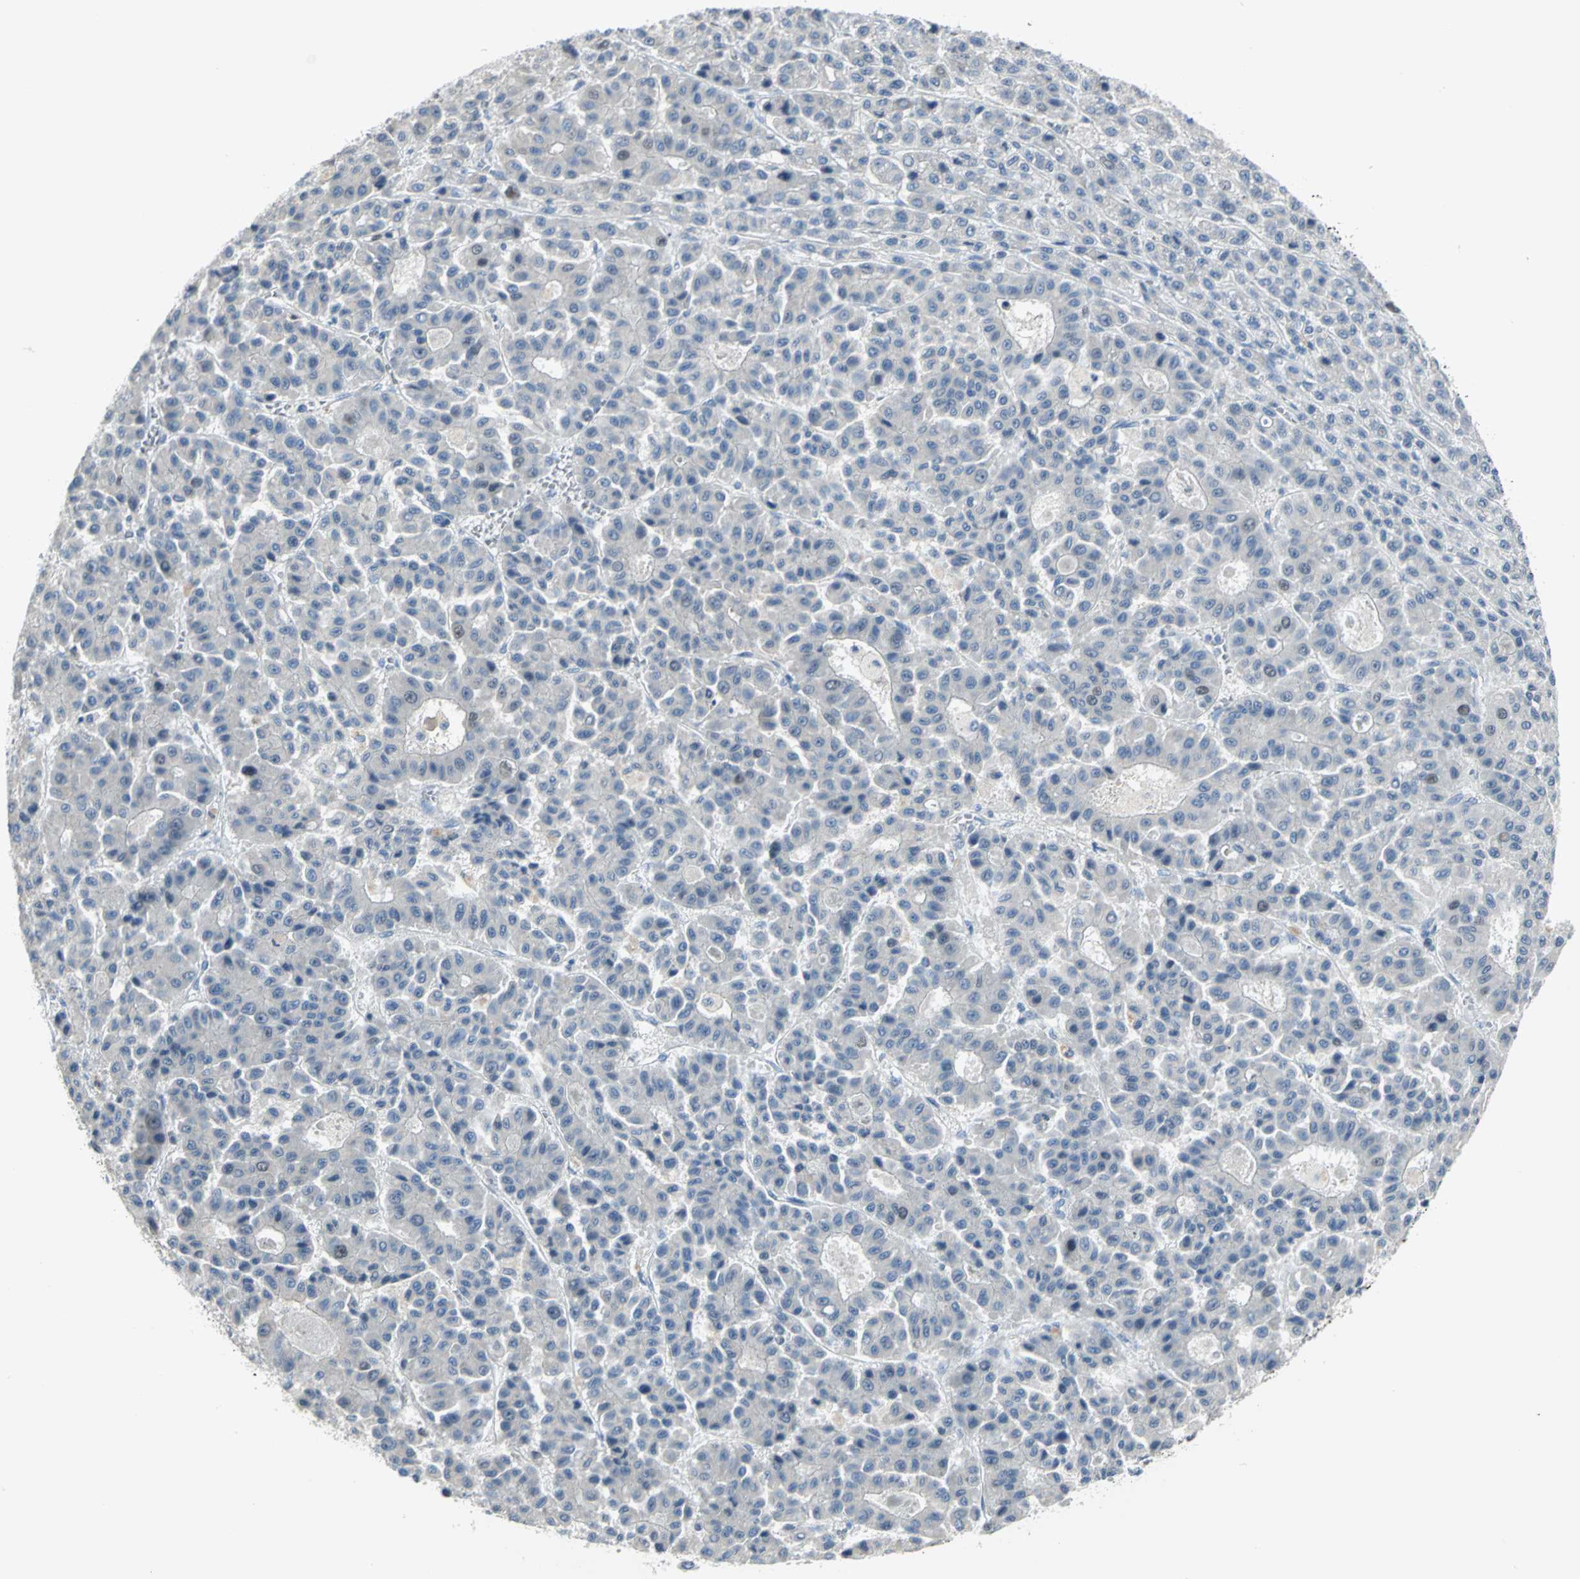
{"staining": {"intensity": "moderate", "quantity": "<25%", "location": "nuclear"}, "tissue": "liver cancer", "cell_type": "Tumor cells", "image_type": "cancer", "snomed": [{"axis": "morphology", "description": "Carcinoma, Hepatocellular, NOS"}, {"axis": "topography", "description": "Liver"}], "caption": "Moderate nuclear expression is present in approximately <25% of tumor cells in liver cancer (hepatocellular carcinoma).", "gene": "MCM4", "patient": {"sex": "male", "age": 70}}